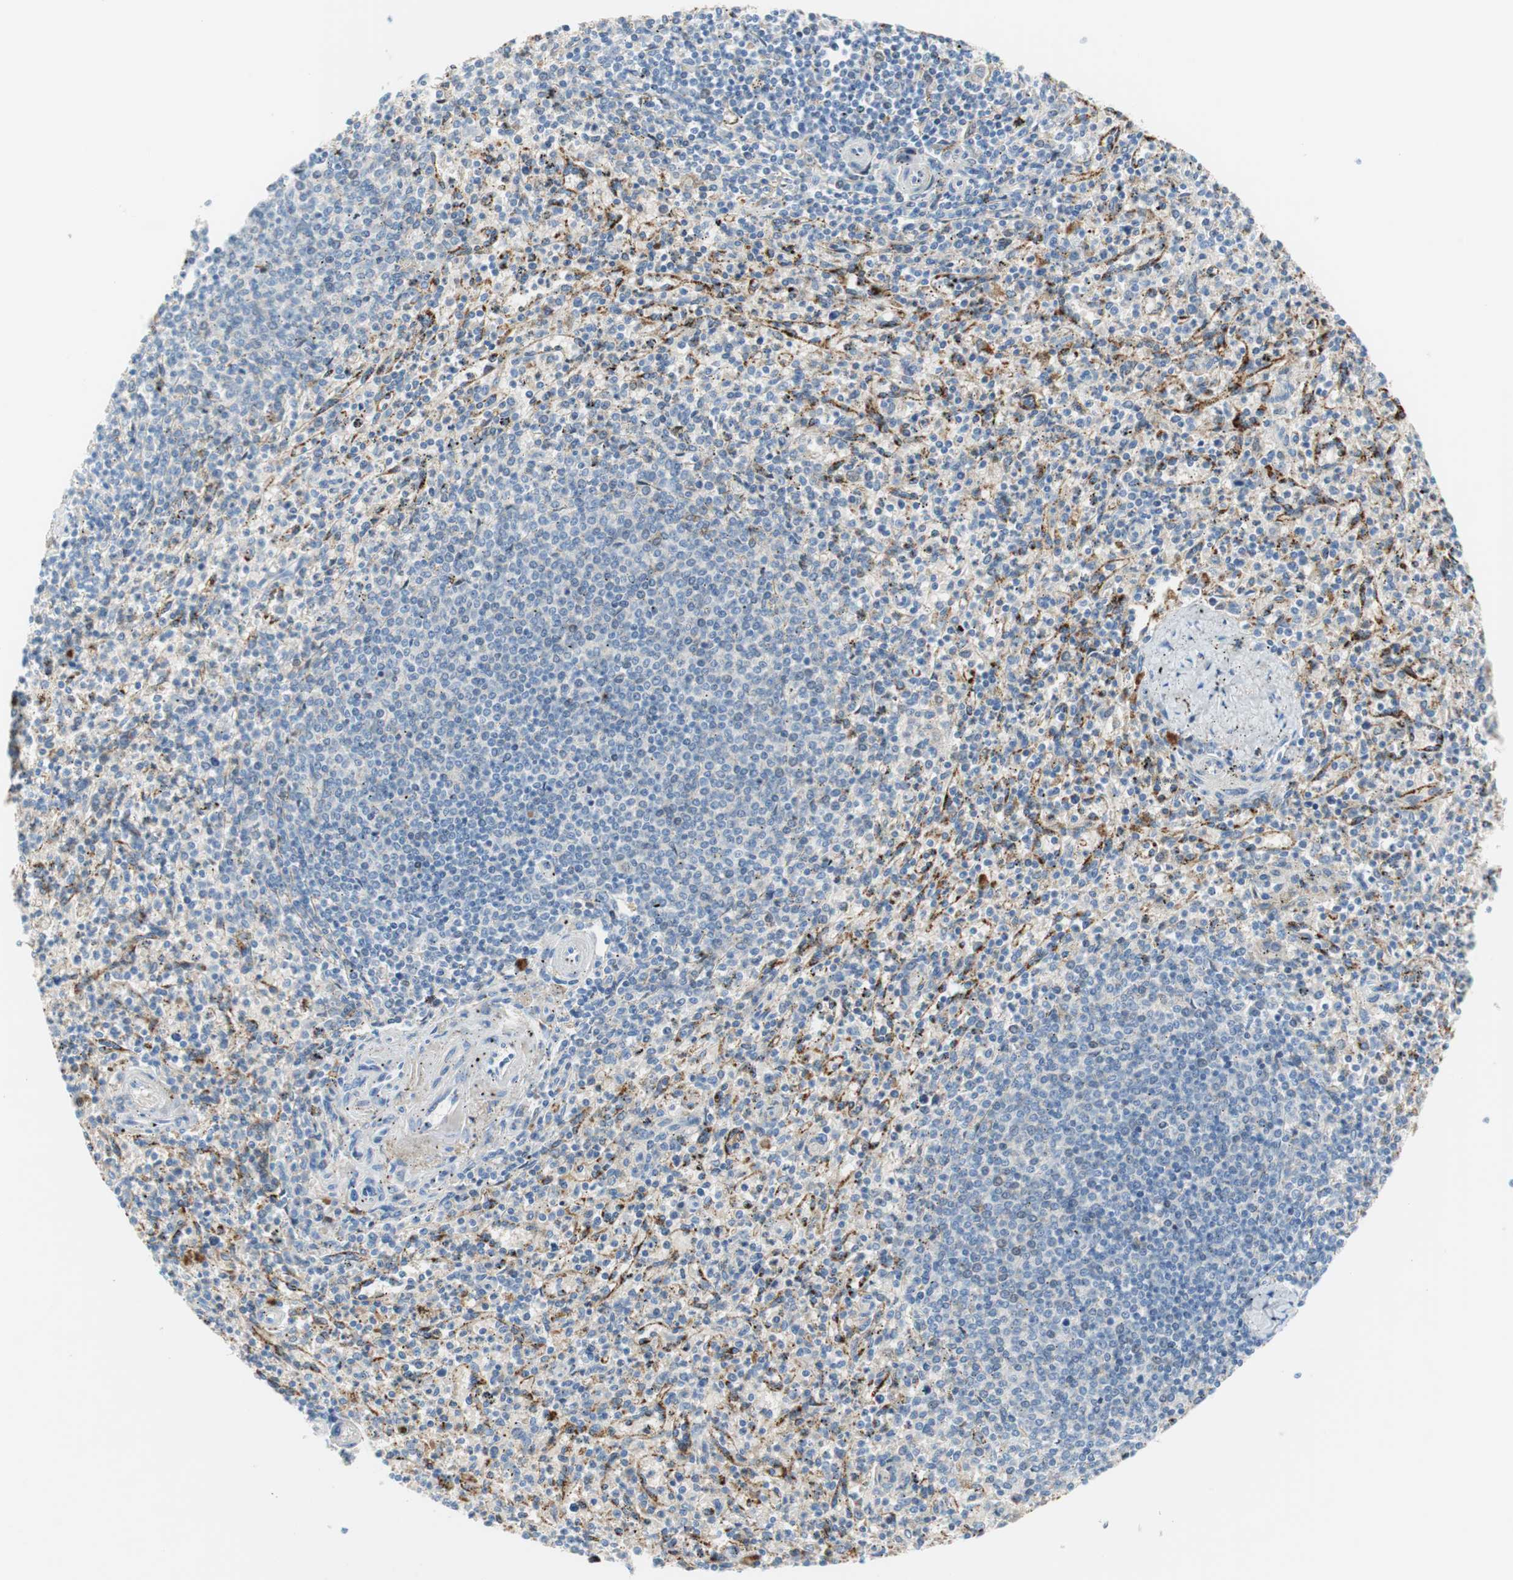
{"staining": {"intensity": "negative", "quantity": "none", "location": "none"}, "tissue": "spleen", "cell_type": "Cells in red pulp", "image_type": "normal", "snomed": [{"axis": "morphology", "description": "Normal tissue, NOS"}, {"axis": "topography", "description": "Spleen"}], "caption": "Immunohistochemical staining of unremarkable spleen reveals no significant positivity in cells in red pulp.", "gene": "RBP4", "patient": {"sex": "male", "age": 72}}